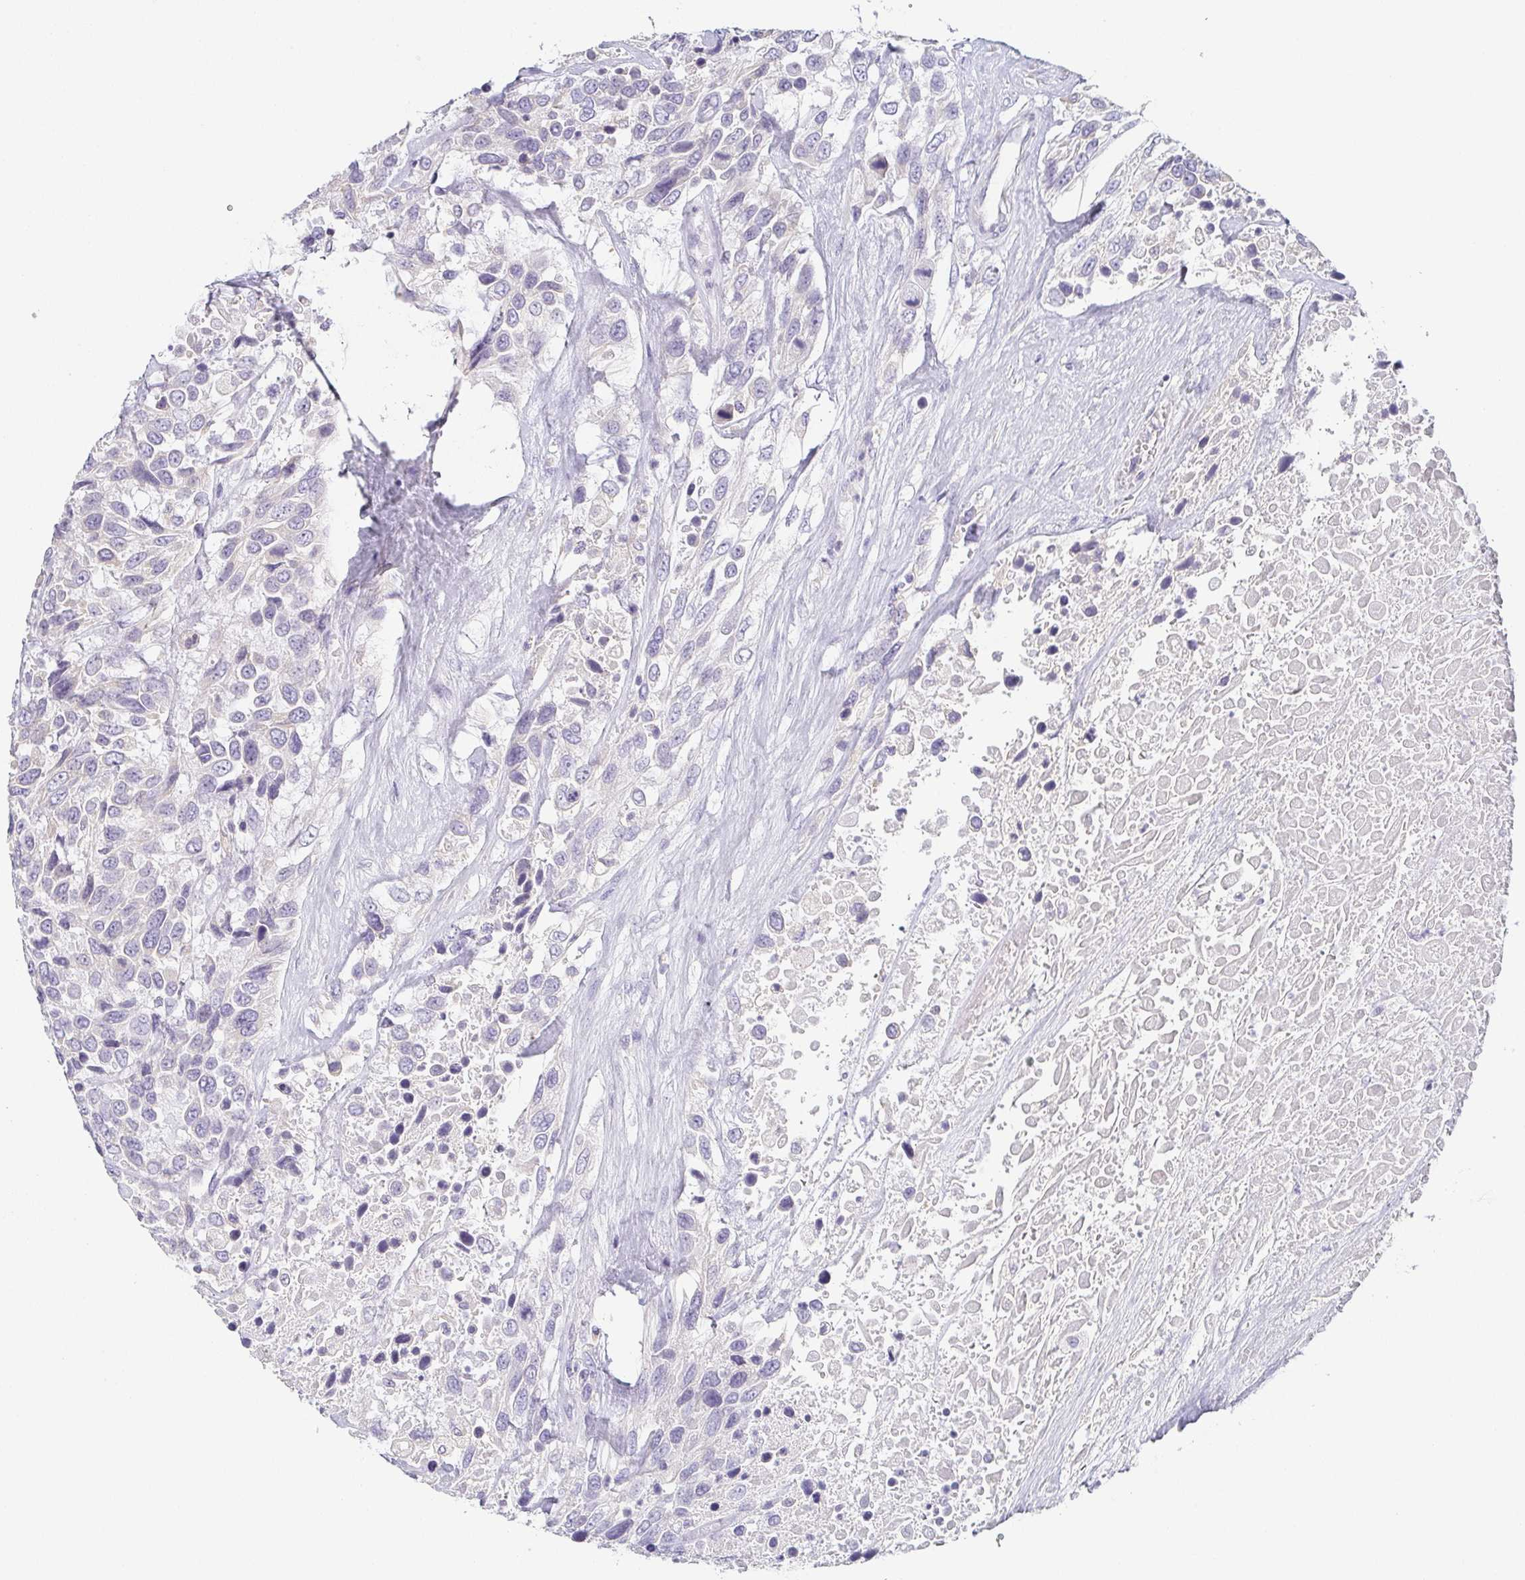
{"staining": {"intensity": "negative", "quantity": "none", "location": "none"}, "tissue": "urothelial cancer", "cell_type": "Tumor cells", "image_type": "cancer", "snomed": [{"axis": "morphology", "description": "Urothelial carcinoma, High grade"}, {"axis": "topography", "description": "Urinary bladder"}], "caption": "High-grade urothelial carcinoma was stained to show a protein in brown. There is no significant positivity in tumor cells.", "gene": "PRR27", "patient": {"sex": "female", "age": 70}}